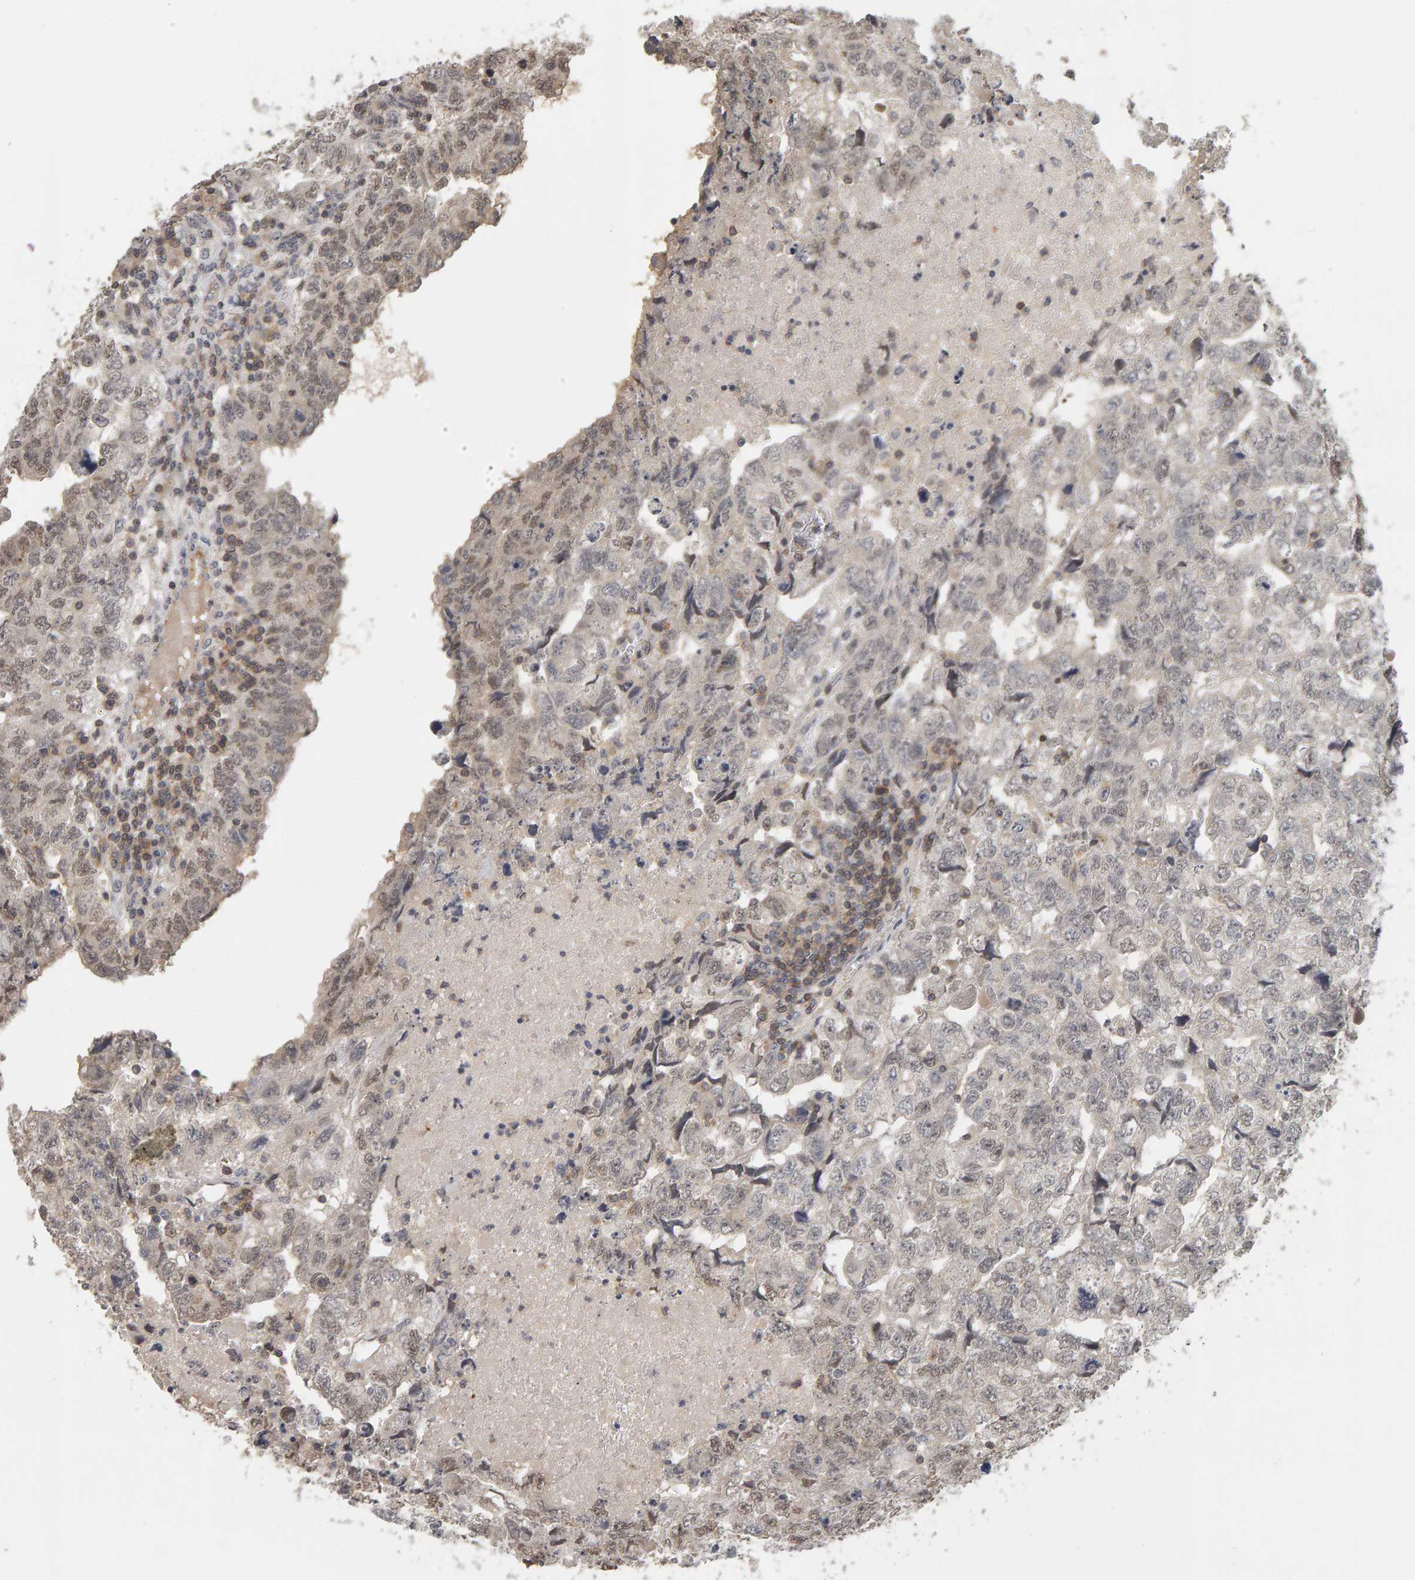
{"staining": {"intensity": "negative", "quantity": "none", "location": "none"}, "tissue": "testis cancer", "cell_type": "Tumor cells", "image_type": "cancer", "snomed": [{"axis": "morphology", "description": "Carcinoma, Embryonal, NOS"}, {"axis": "topography", "description": "Testis"}], "caption": "High magnification brightfield microscopy of testis cancer (embryonal carcinoma) stained with DAB (3,3'-diaminobenzidine) (brown) and counterstained with hematoxylin (blue): tumor cells show no significant positivity.", "gene": "TEFM", "patient": {"sex": "male", "age": 36}}